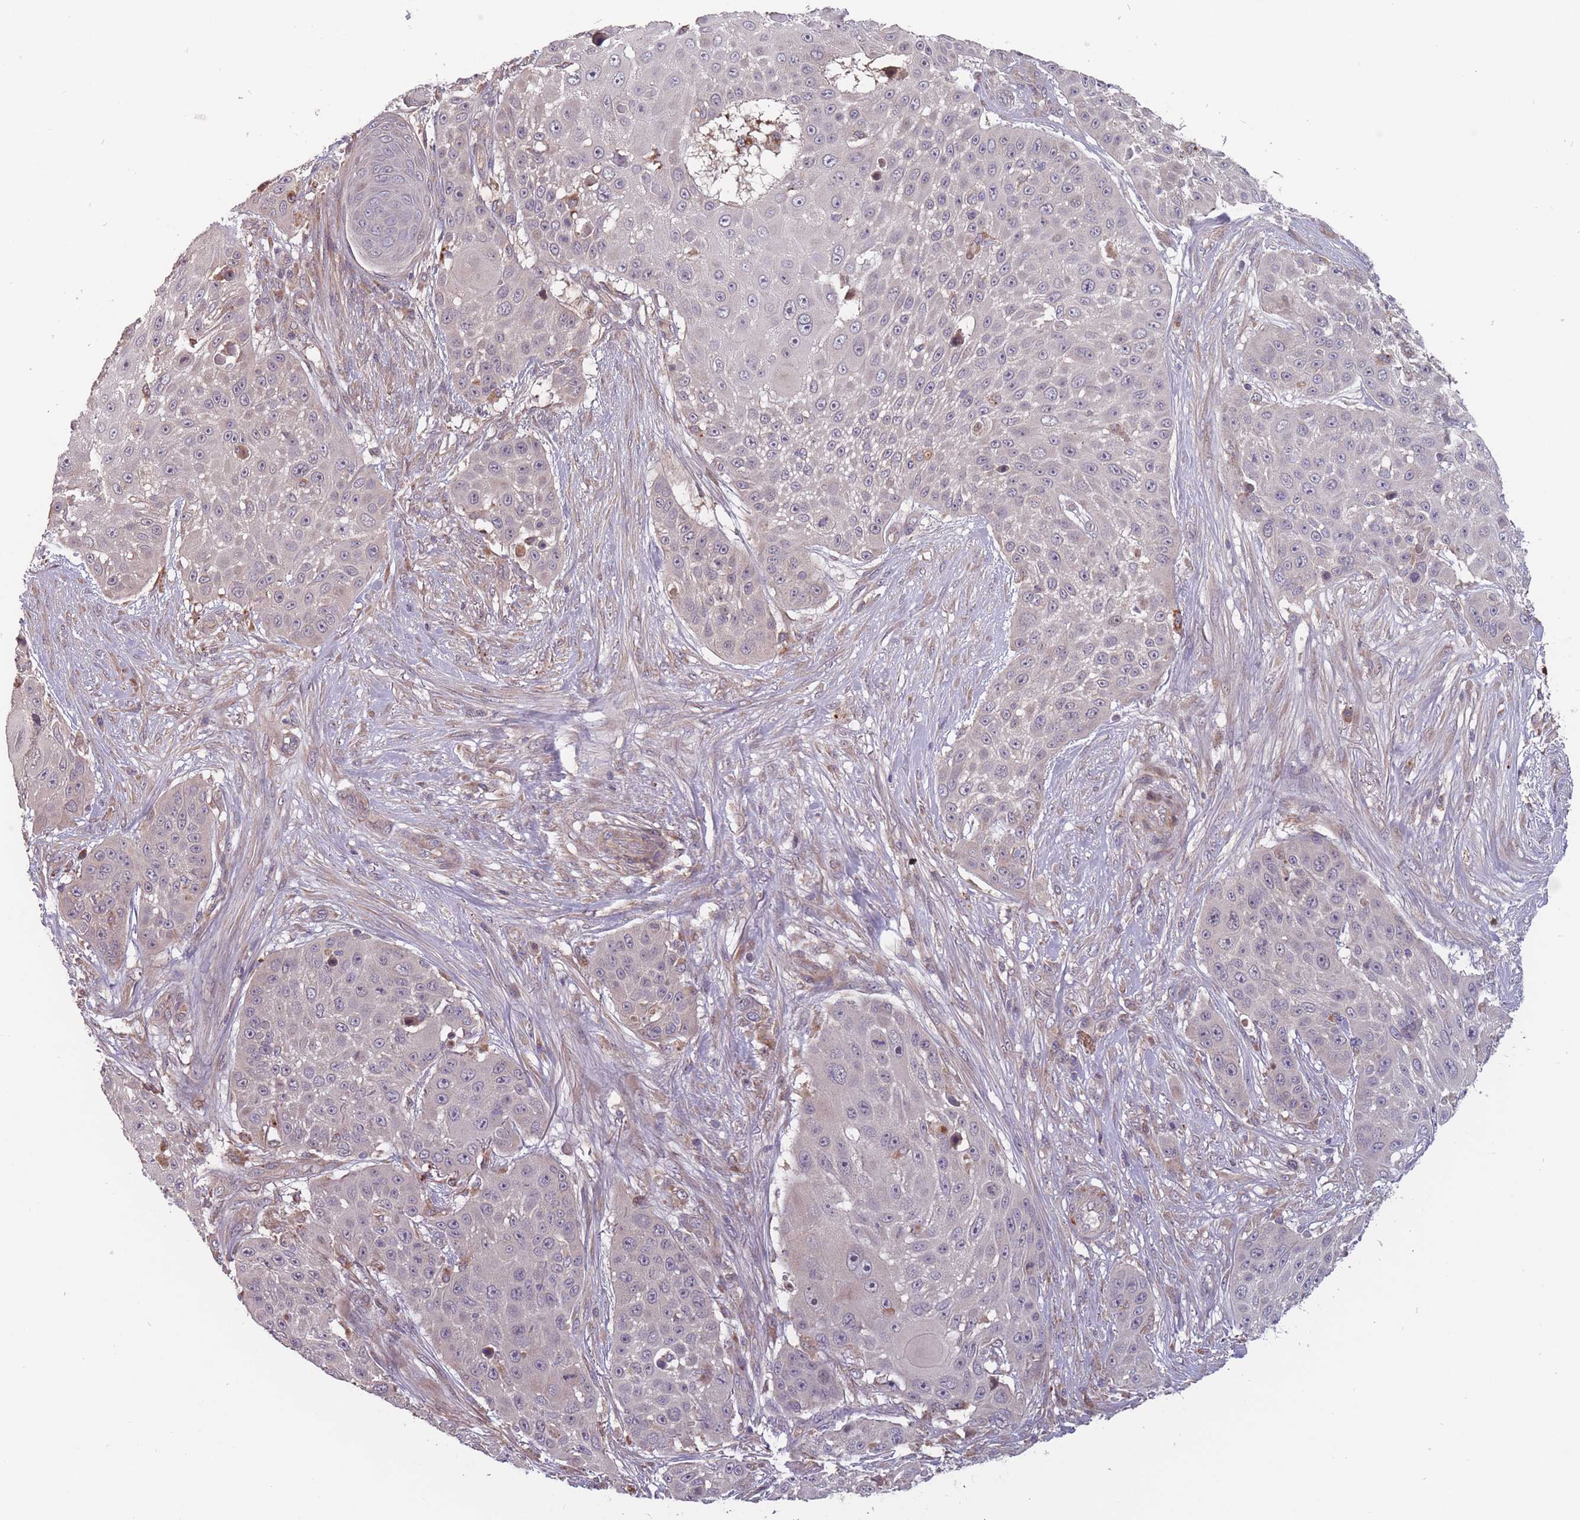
{"staining": {"intensity": "weak", "quantity": "<25%", "location": "cytoplasmic/membranous"}, "tissue": "skin cancer", "cell_type": "Tumor cells", "image_type": "cancer", "snomed": [{"axis": "morphology", "description": "Squamous cell carcinoma, NOS"}, {"axis": "topography", "description": "Skin"}], "caption": "Skin squamous cell carcinoma was stained to show a protein in brown. There is no significant expression in tumor cells.", "gene": "ITPKC", "patient": {"sex": "female", "age": 86}}